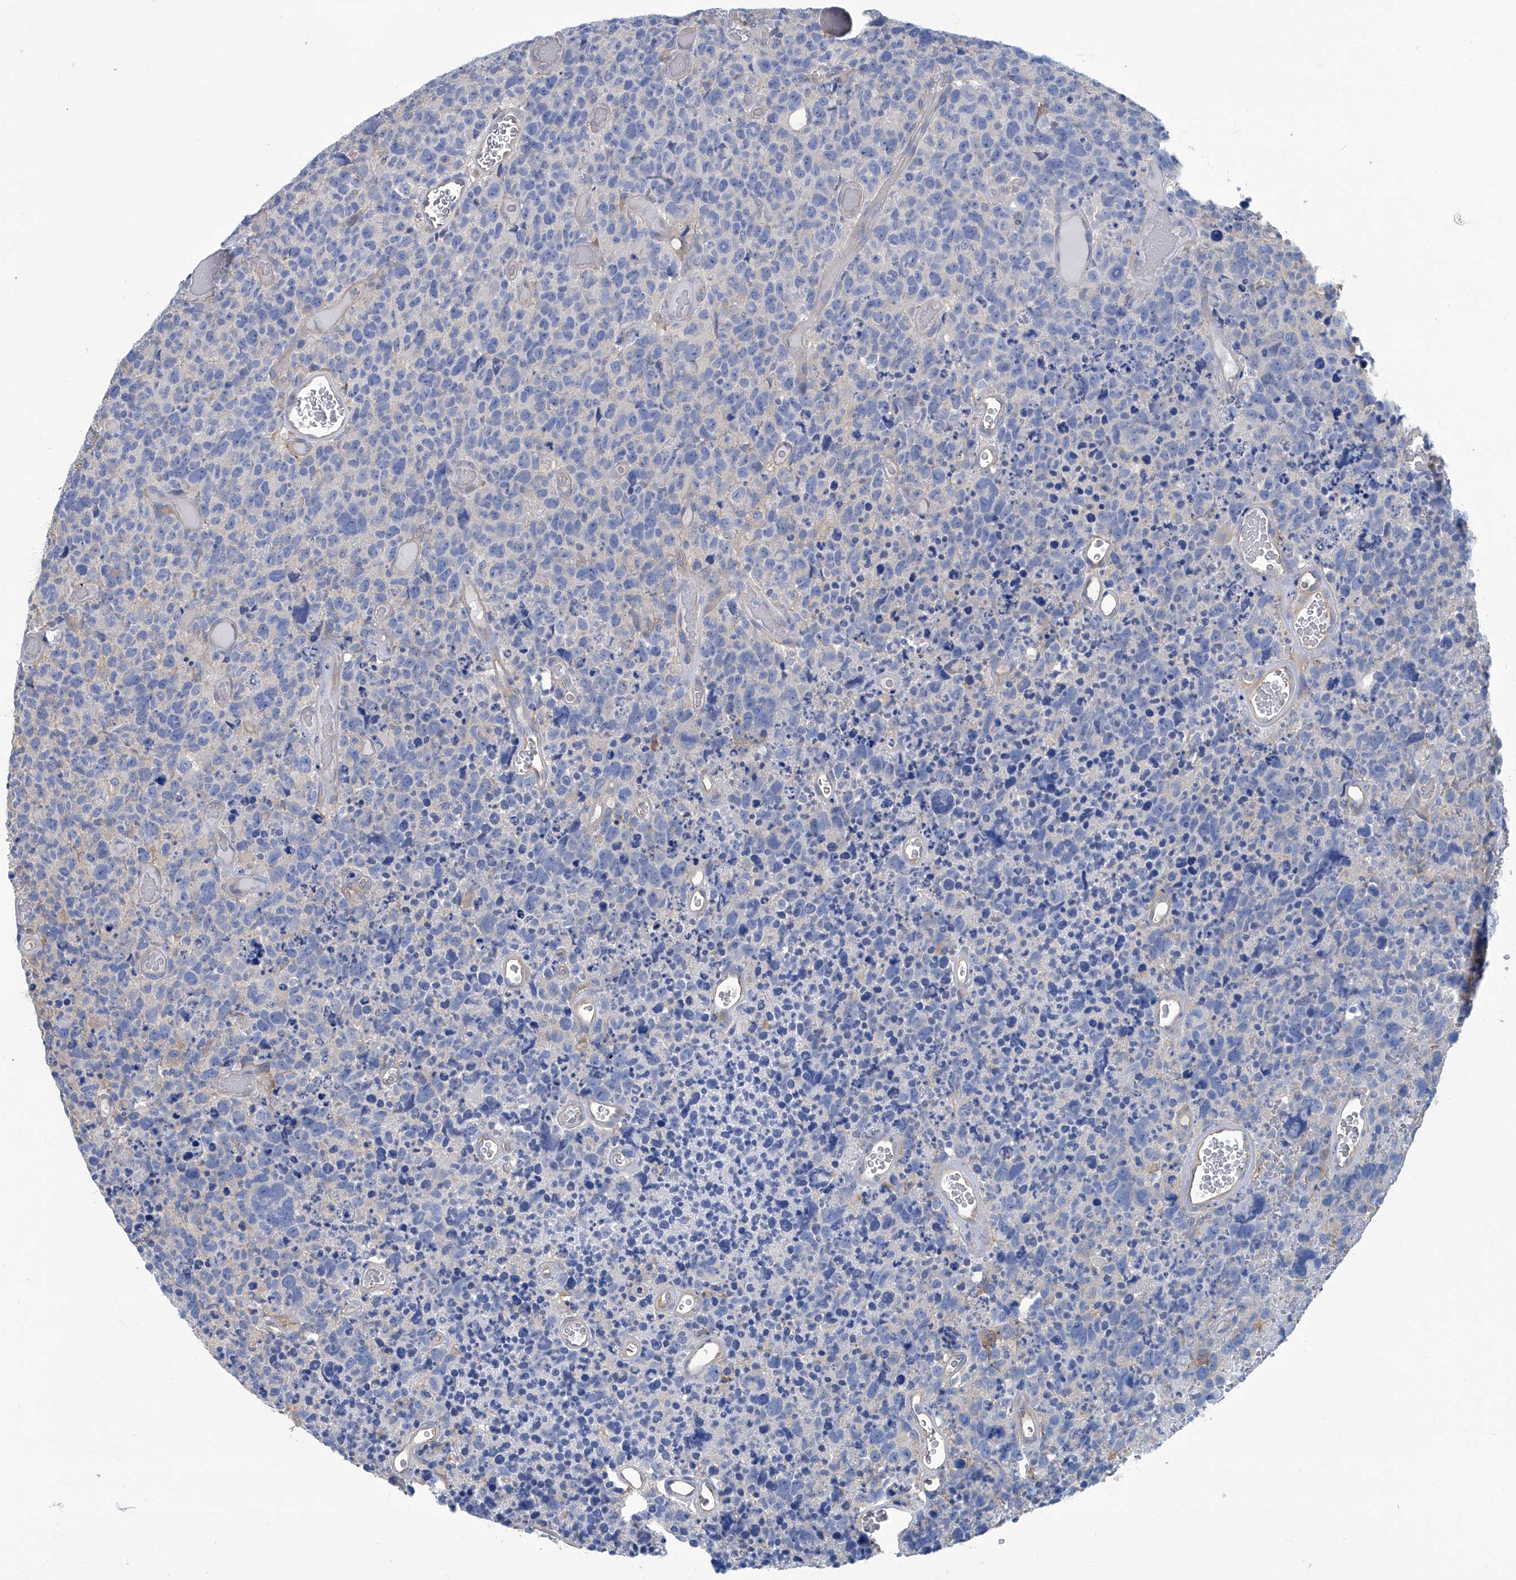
{"staining": {"intensity": "negative", "quantity": "none", "location": "none"}, "tissue": "glioma", "cell_type": "Tumor cells", "image_type": "cancer", "snomed": [{"axis": "morphology", "description": "Glioma, malignant, High grade"}, {"axis": "topography", "description": "Brain"}], "caption": "A histopathology image of glioma stained for a protein displays no brown staining in tumor cells.", "gene": "PFKL", "patient": {"sex": "male", "age": 69}}